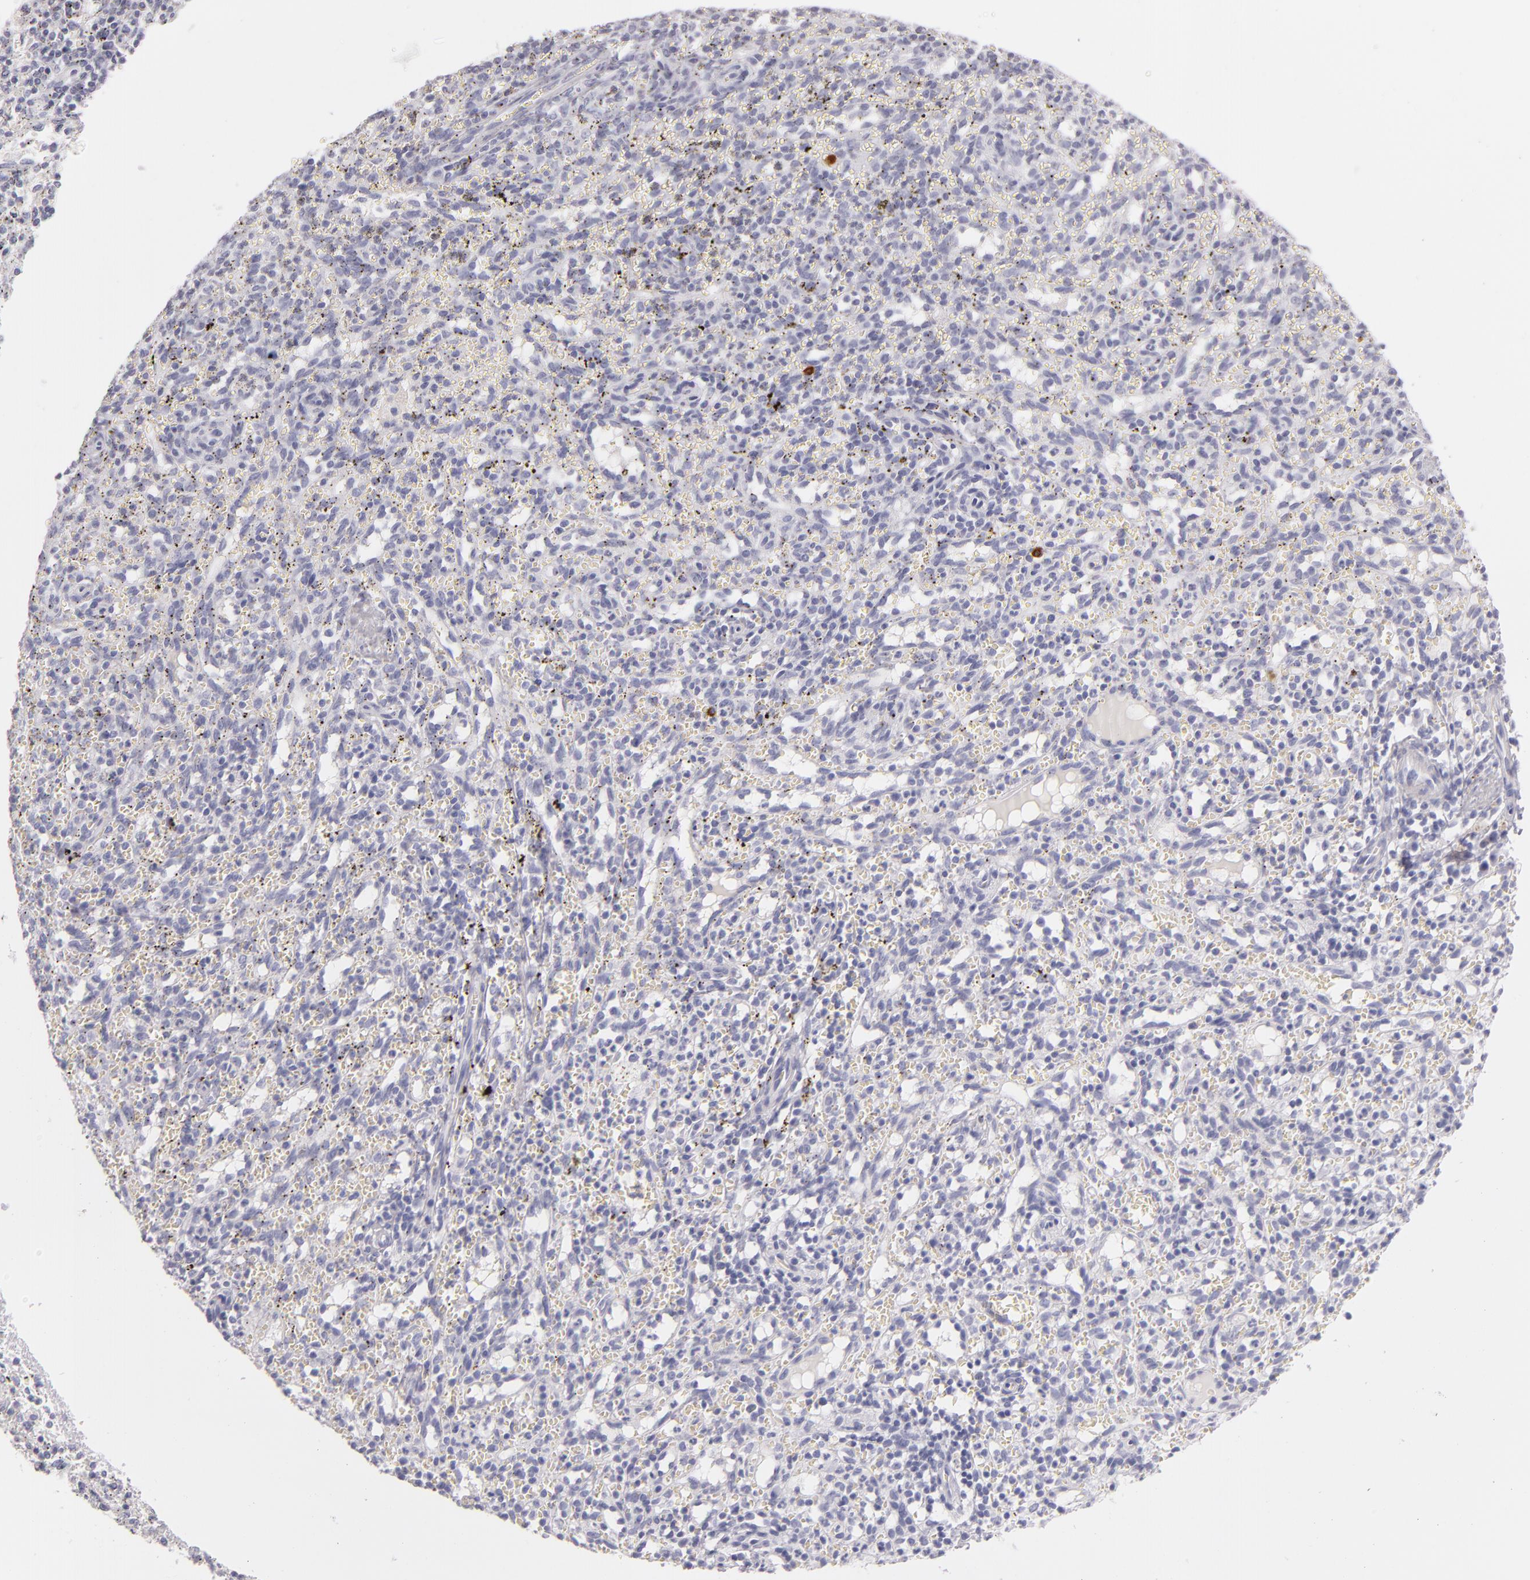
{"staining": {"intensity": "negative", "quantity": "none", "location": "none"}, "tissue": "spleen", "cell_type": "Cells in red pulp", "image_type": "normal", "snomed": [{"axis": "morphology", "description": "Normal tissue, NOS"}, {"axis": "topography", "description": "Spleen"}], "caption": "Protein analysis of unremarkable spleen displays no significant staining in cells in red pulp. Nuclei are stained in blue.", "gene": "TPSD1", "patient": {"sex": "female", "age": 10}}